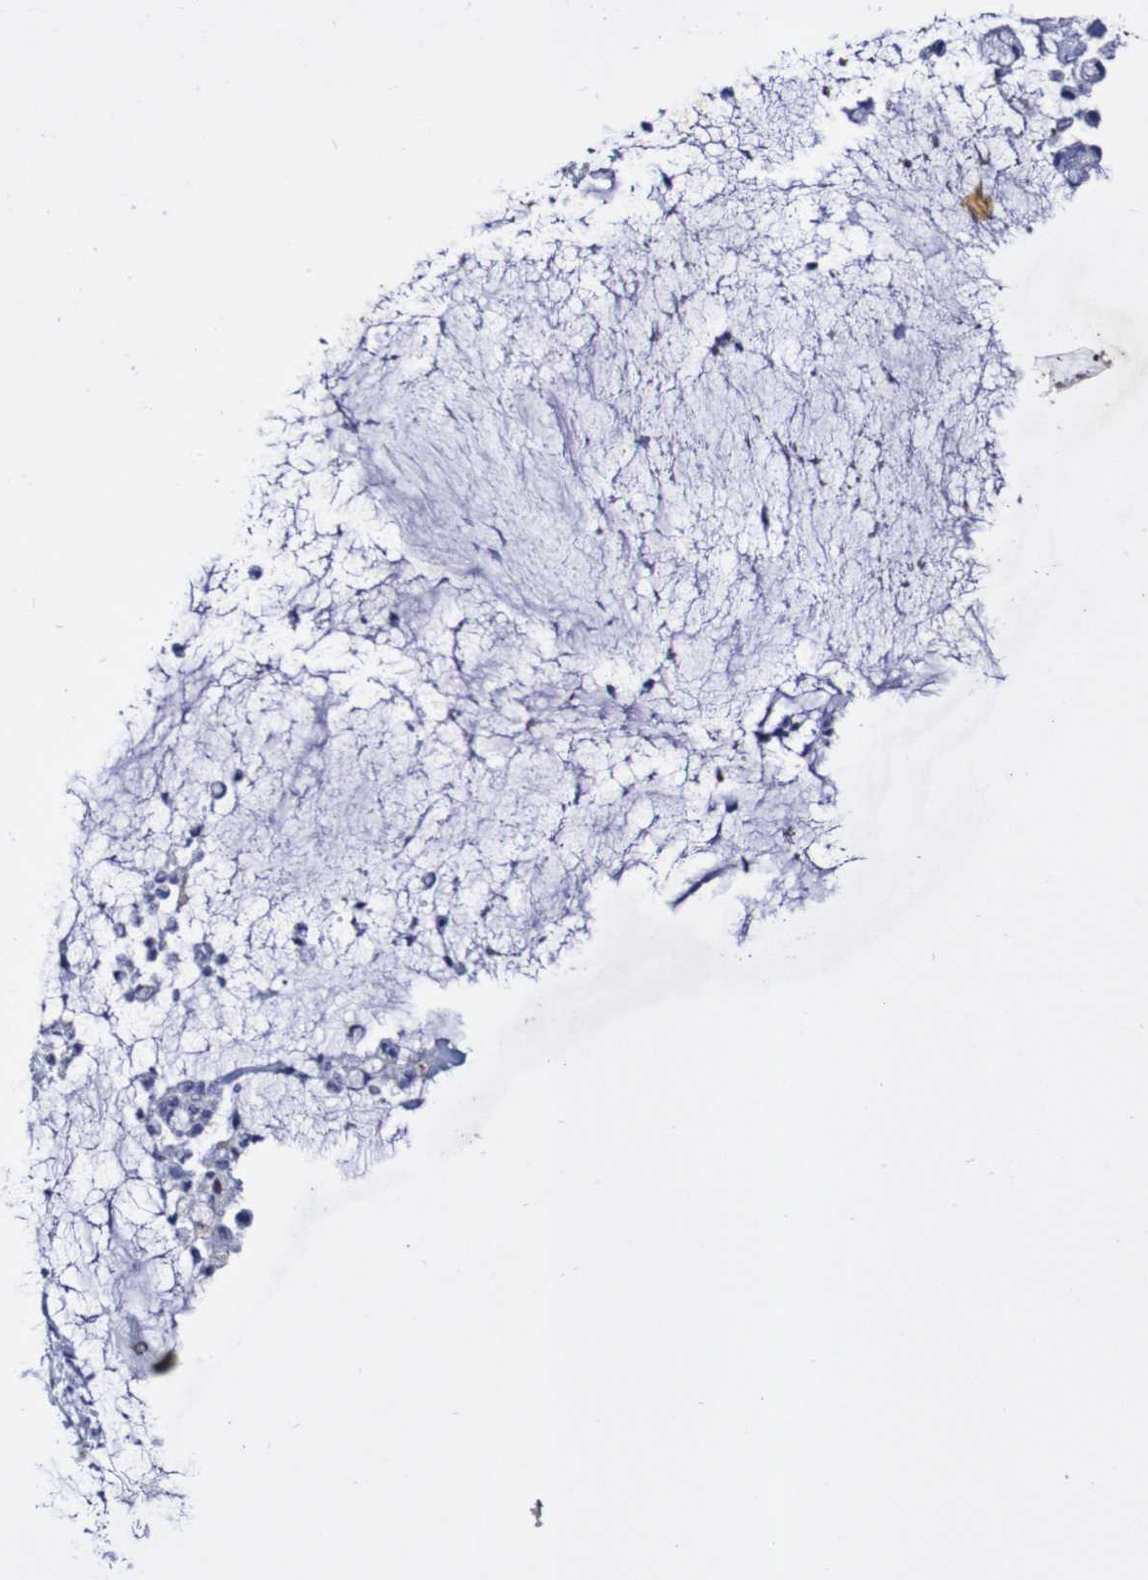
{"staining": {"intensity": "negative", "quantity": "none", "location": "none"}, "tissue": "pancreatic cancer", "cell_type": "Tumor cells", "image_type": "cancer", "snomed": [{"axis": "morphology", "description": "Adenocarcinoma, NOS"}, {"axis": "topography", "description": "Pancreas"}], "caption": "The IHC micrograph has no significant positivity in tumor cells of pancreatic cancer tissue.", "gene": "SEZ6", "patient": {"sex": "male", "age": 41}}